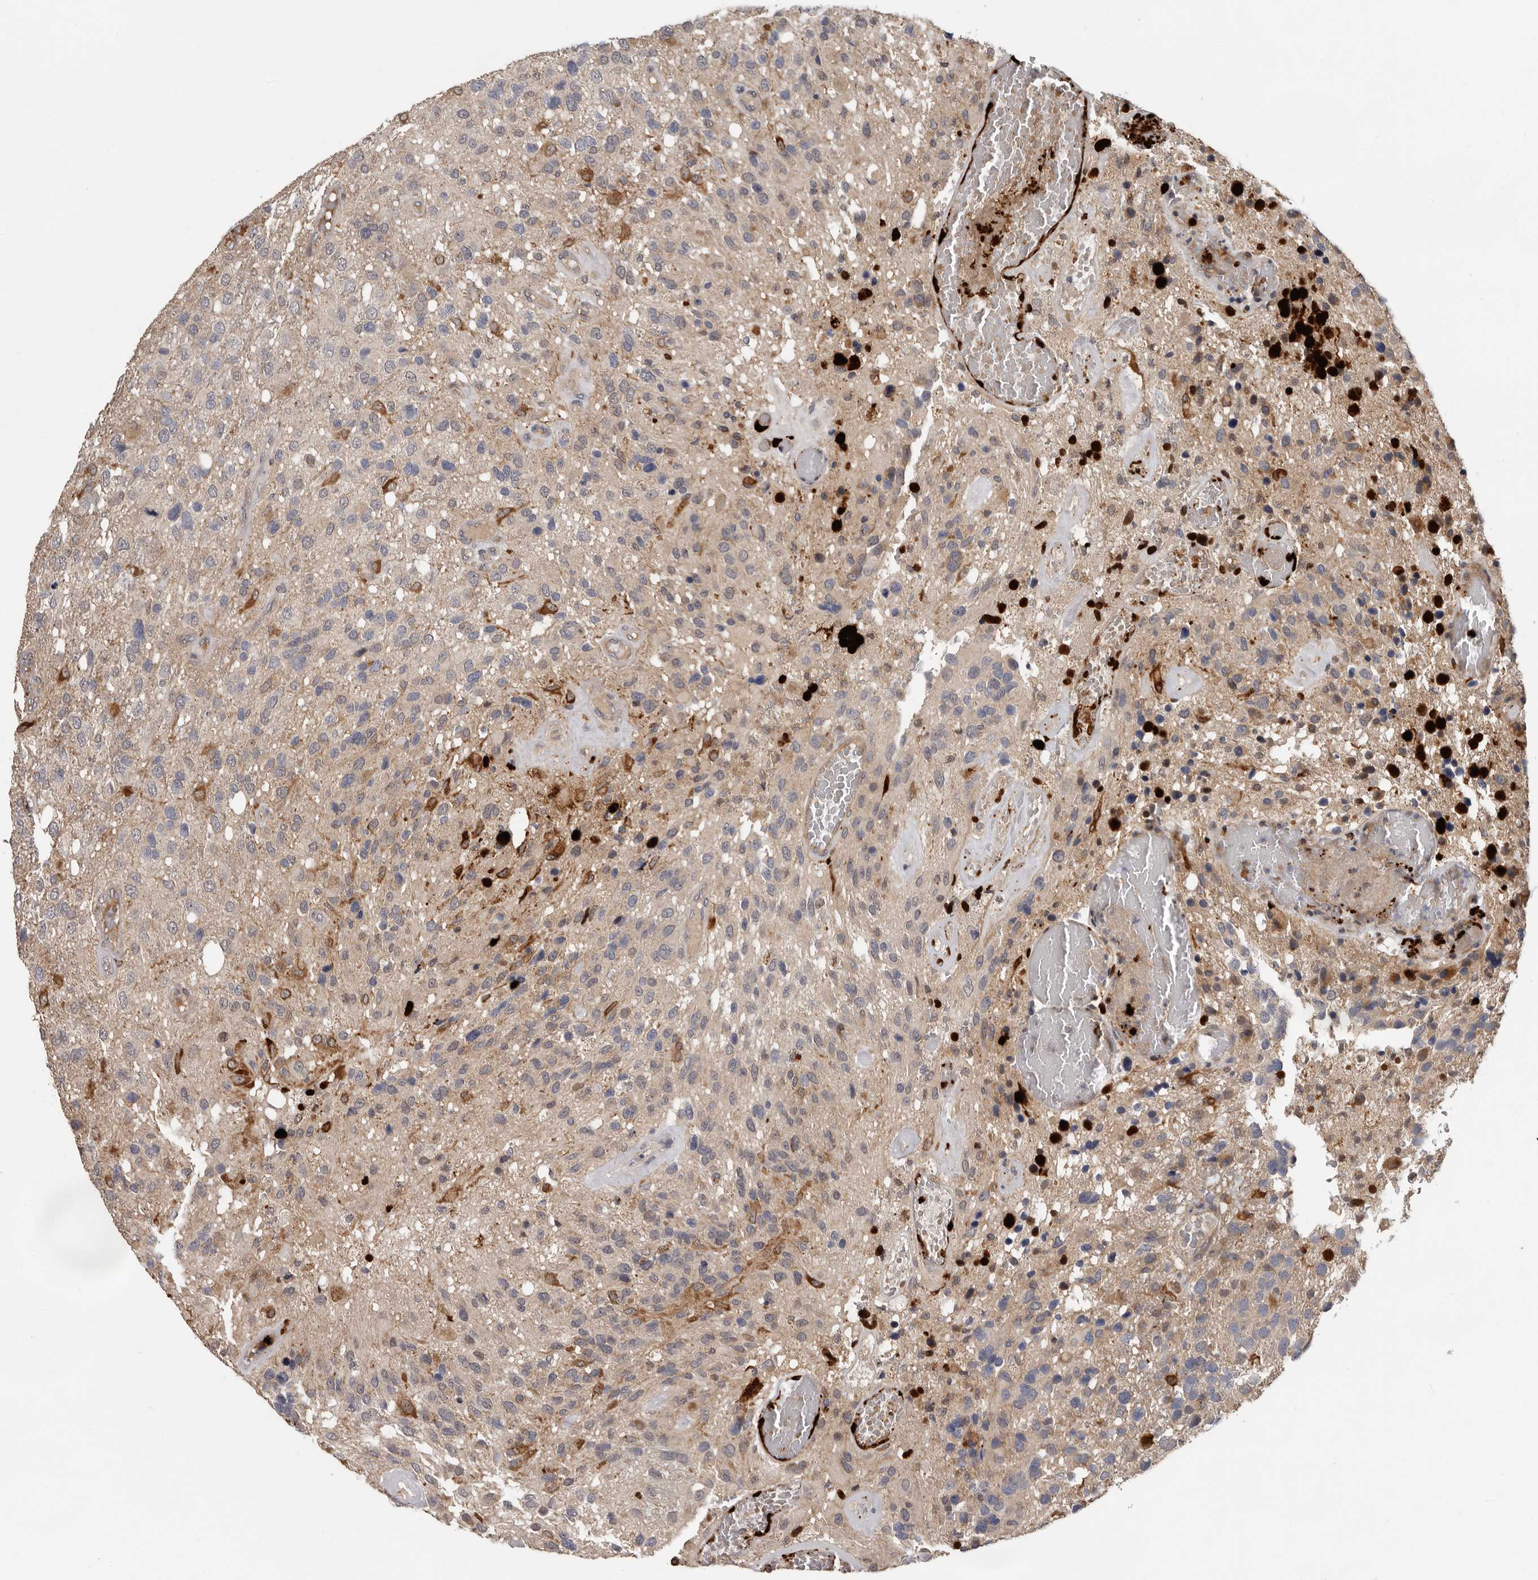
{"staining": {"intensity": "moderate", "quantity": "<25%", "location": "cytoplasmic/membranous"}, "tissue": "glioma", "cell_type": "Tumor cells", "image_type": "cancer", "snomed": [{"axis": "morphology", "description": "Glioma, malignant, High grade"}, {"axis": "topography", "description": "Brain"}], "caption": "Human glioma stained with a brown dye reveals moderate cytoplasmic/membranous positive expression in about <25% of tumor cells.", "gene": "MTF1", "patient": {"sex": "female", "age": 58}}